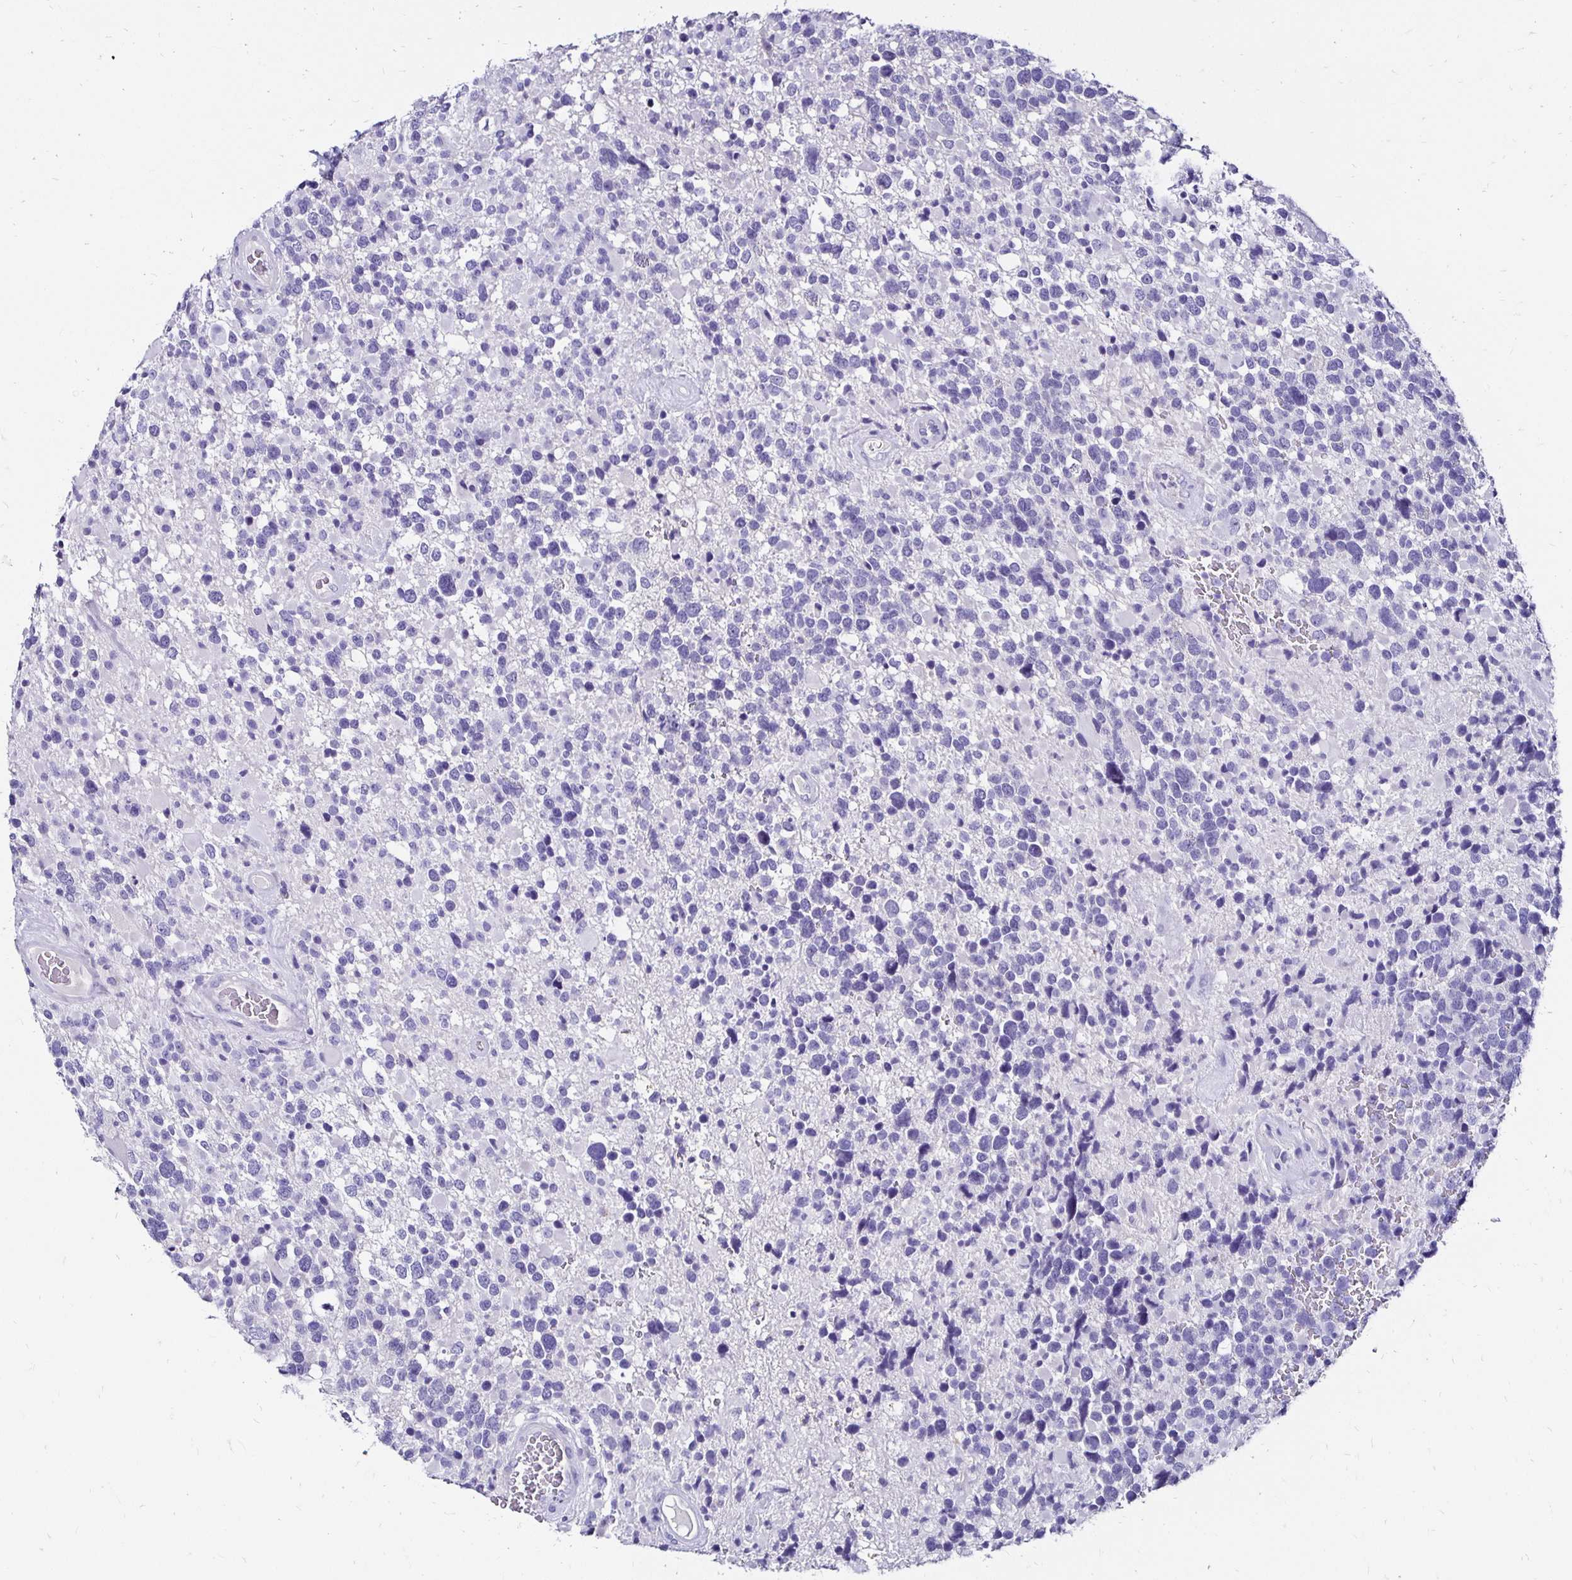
{"staining": {"intensity": "negative", "quantity": "none", "location": "none"}, "tissue": "glioma", "cell_type": "Tumor cells", "image_type": "cancer", "snomed": [{"axis": "morphology", "description": "Glioma, malignant, High grade"}, {"axis": "topography", "description": "Brain"}], "caption": "Immunohistochemistry (IHC) of human high-grade glioma (malignant) reveals no positivity in tumor cells.", "gene": "KCNT1", "patient": {"sex": "female", "age": 40}}